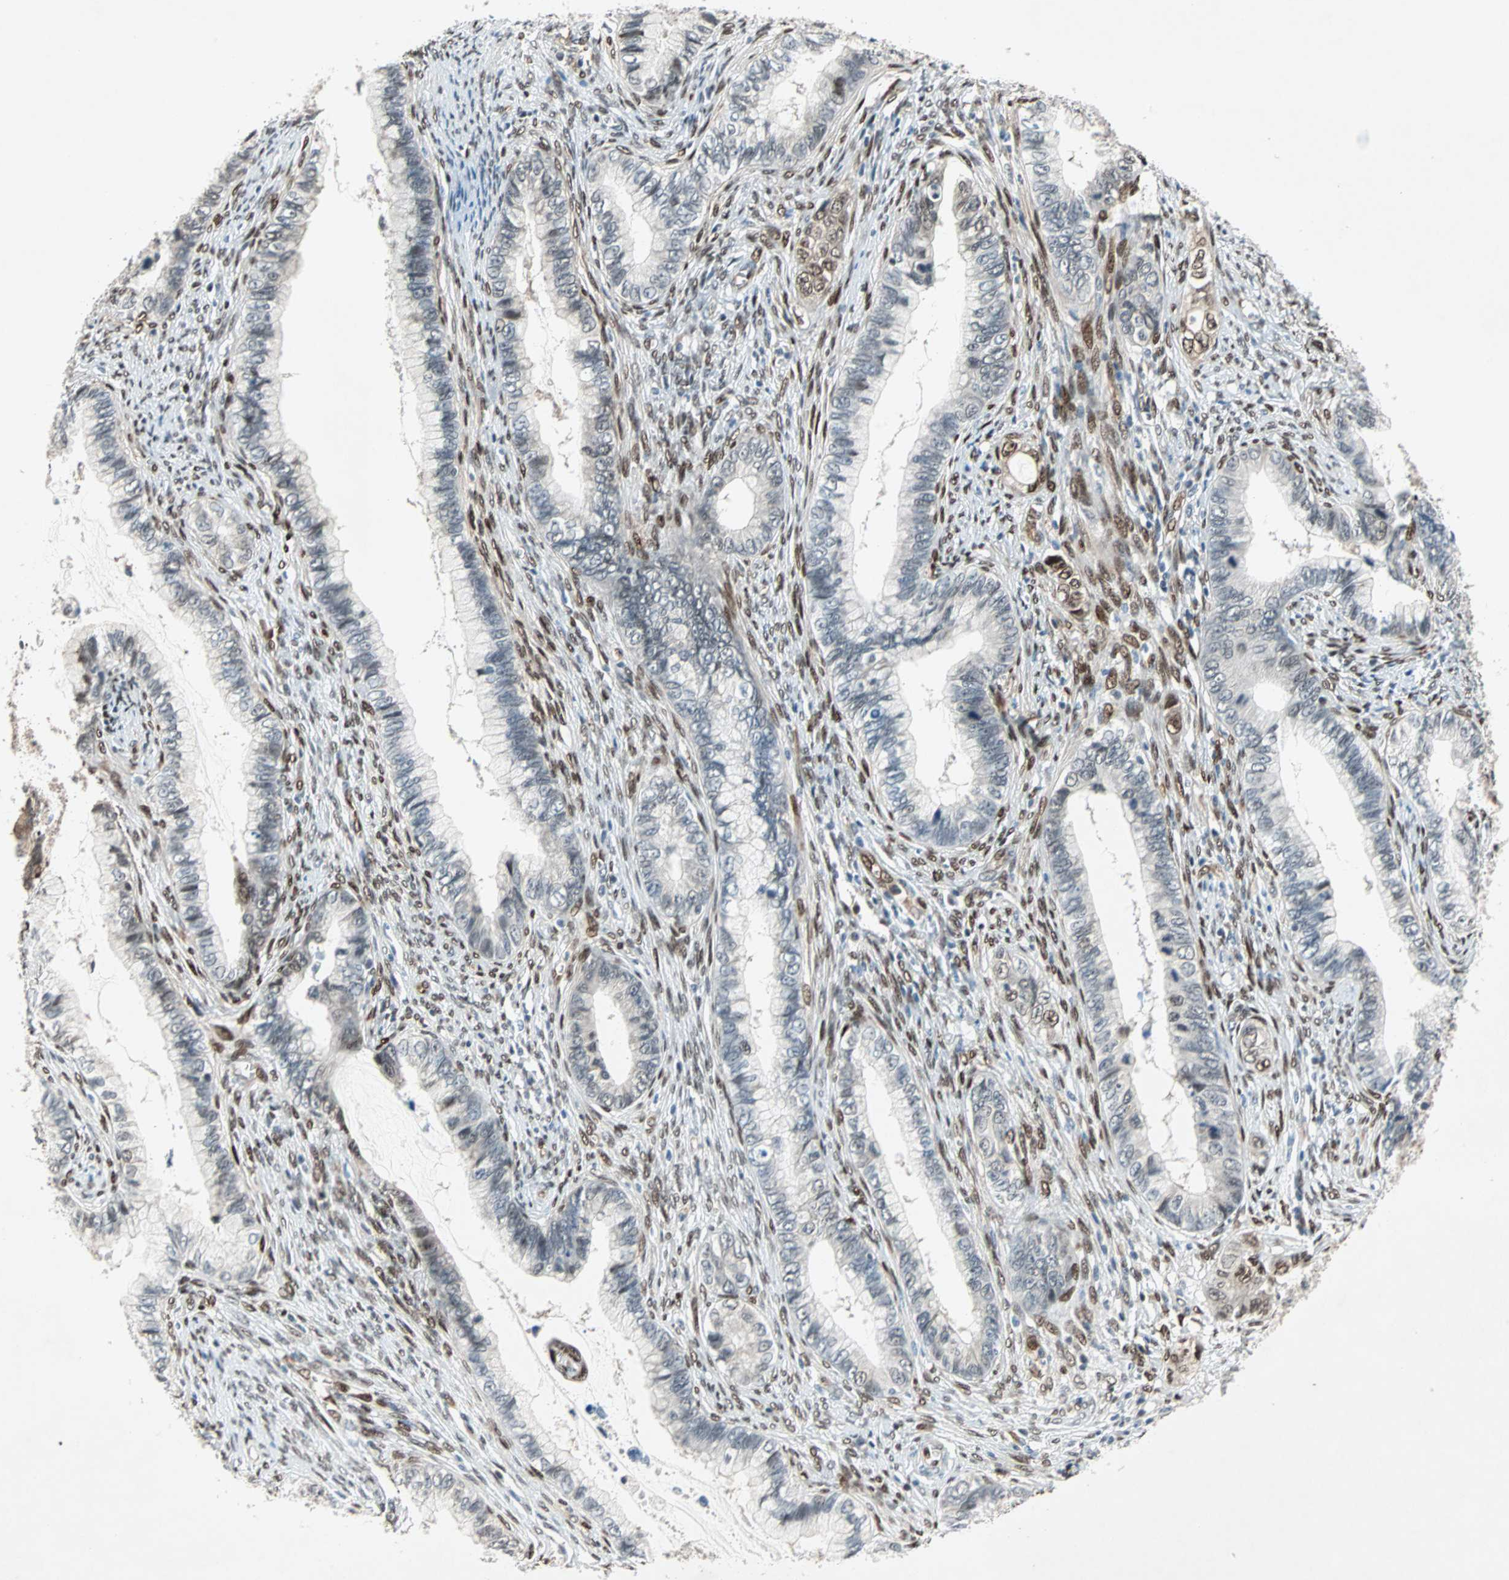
{"staining": {"intensity": "moderate", "quantity": "25%-75%", "location": "nuclear"}, "tissue": "cervical cancer", "cell_type": "Tumor cells", "image_type": "cancer", "snomed": [{"axis": "morphology", "description": "Adenocarcinoma, NOS"}, {"axis": "topography", "description": "Cervix"}], "caption": "Immunohistochemical staining of cervical cancer (adenocarcinoma) reveals medium levels of moderate nuclear protein expression in approximately 25%-75% of tumor cells.", "gene": "WWTR1", "patient": {"sex": "female", "age": 44}}